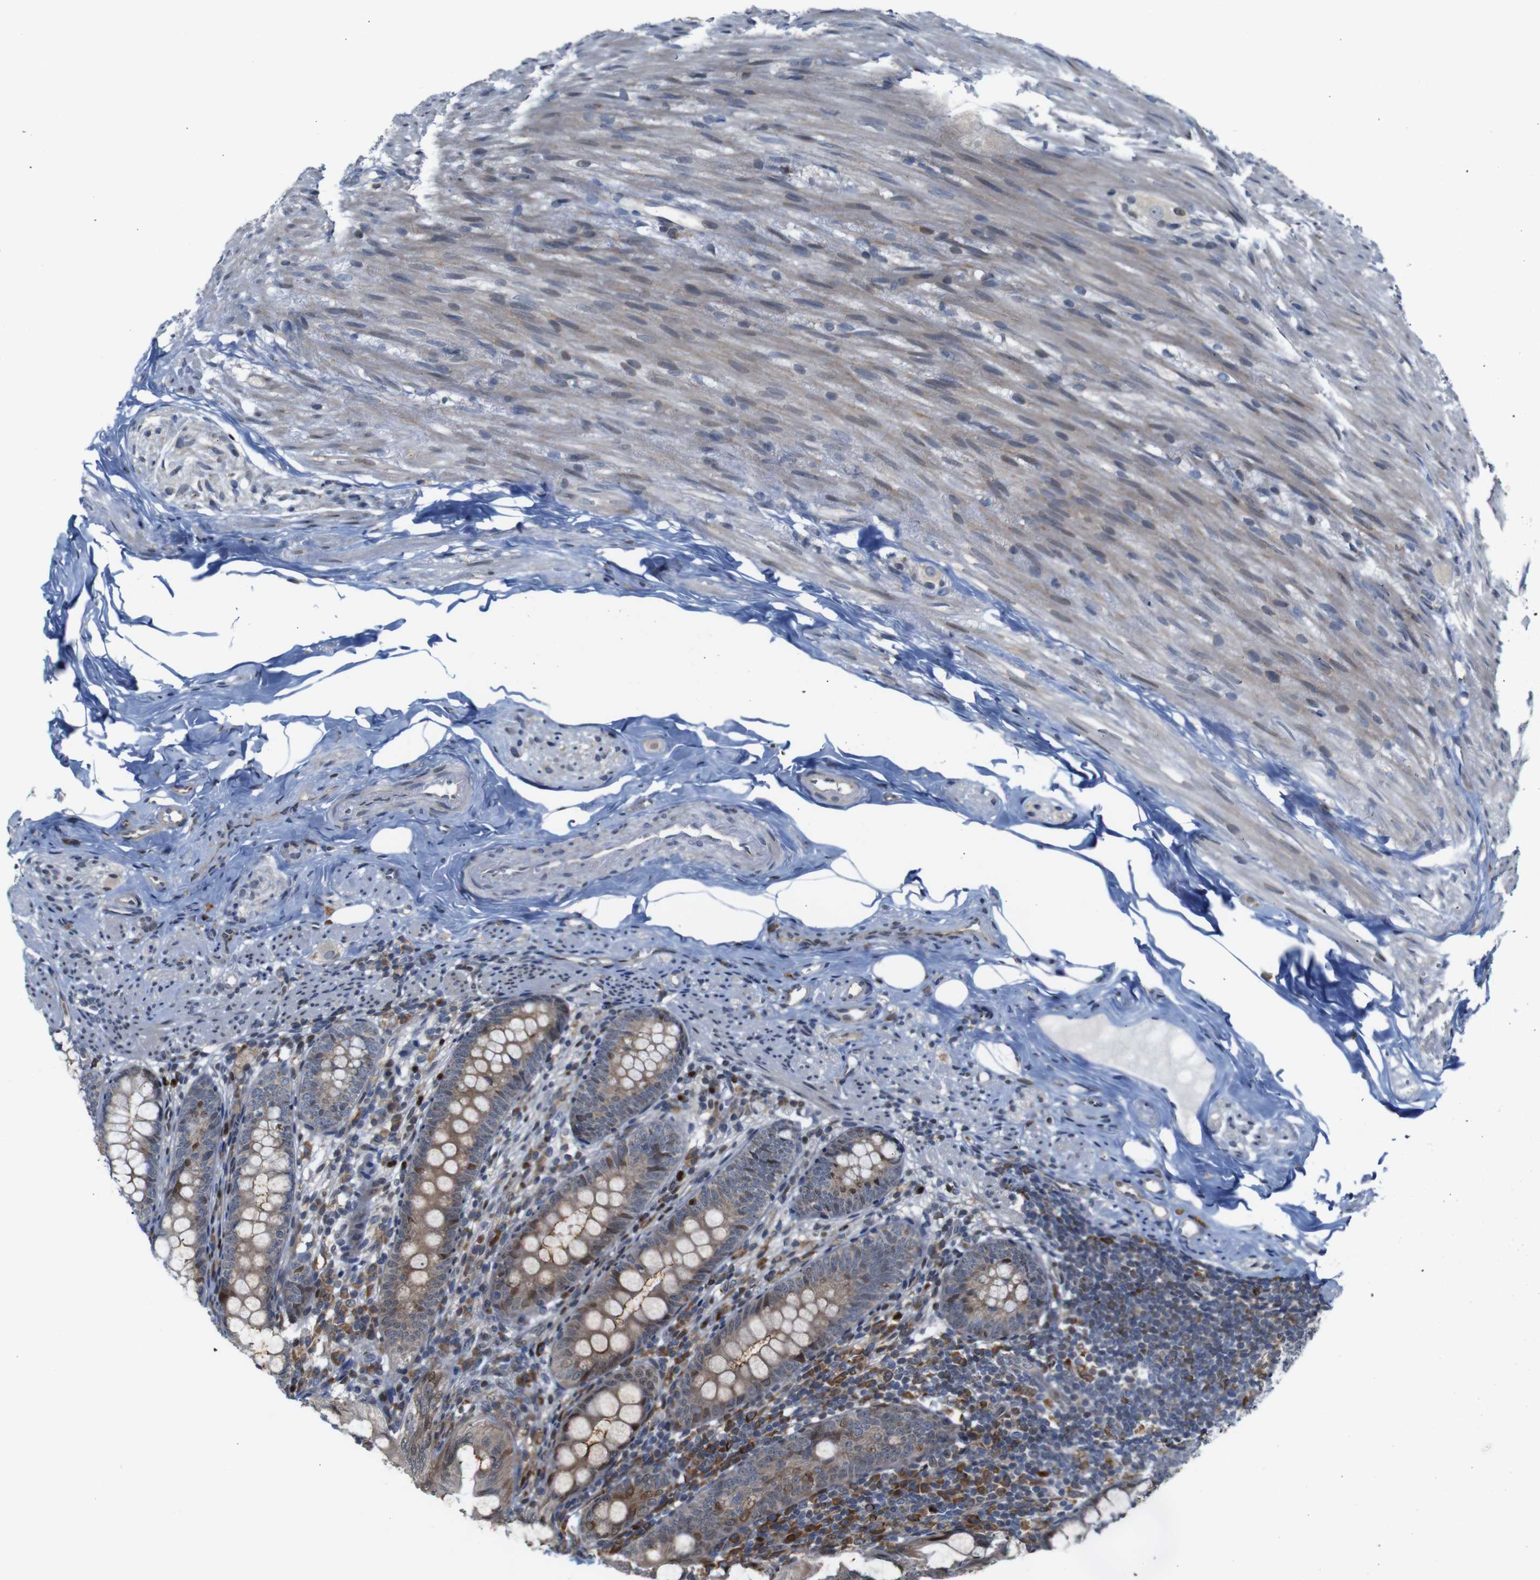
{"staining": {"intensity": "moderate", "quantity": ">75%", "location": "cytoplasmic/membranous,nuclear"}, "tissue": "appendix", "cell_type": "Glandular cells", "image_type": "normal", "snomed": [{"axis": "morphology", "description": "Normal tissue, NOS"}, {"axis": "topography", "description": "Appendix"}], "caption": "Immunohistochemical staining of normal human appendix displays medium levels of moderate cytoplasmic/membranous,nuclear positivity in approximately >75% of glandular cells. (DAB = brown stain, brightfield microscopy at high magnification).", "gene": "PTPN1", "patient": {"sex": "female", "age": 77}}